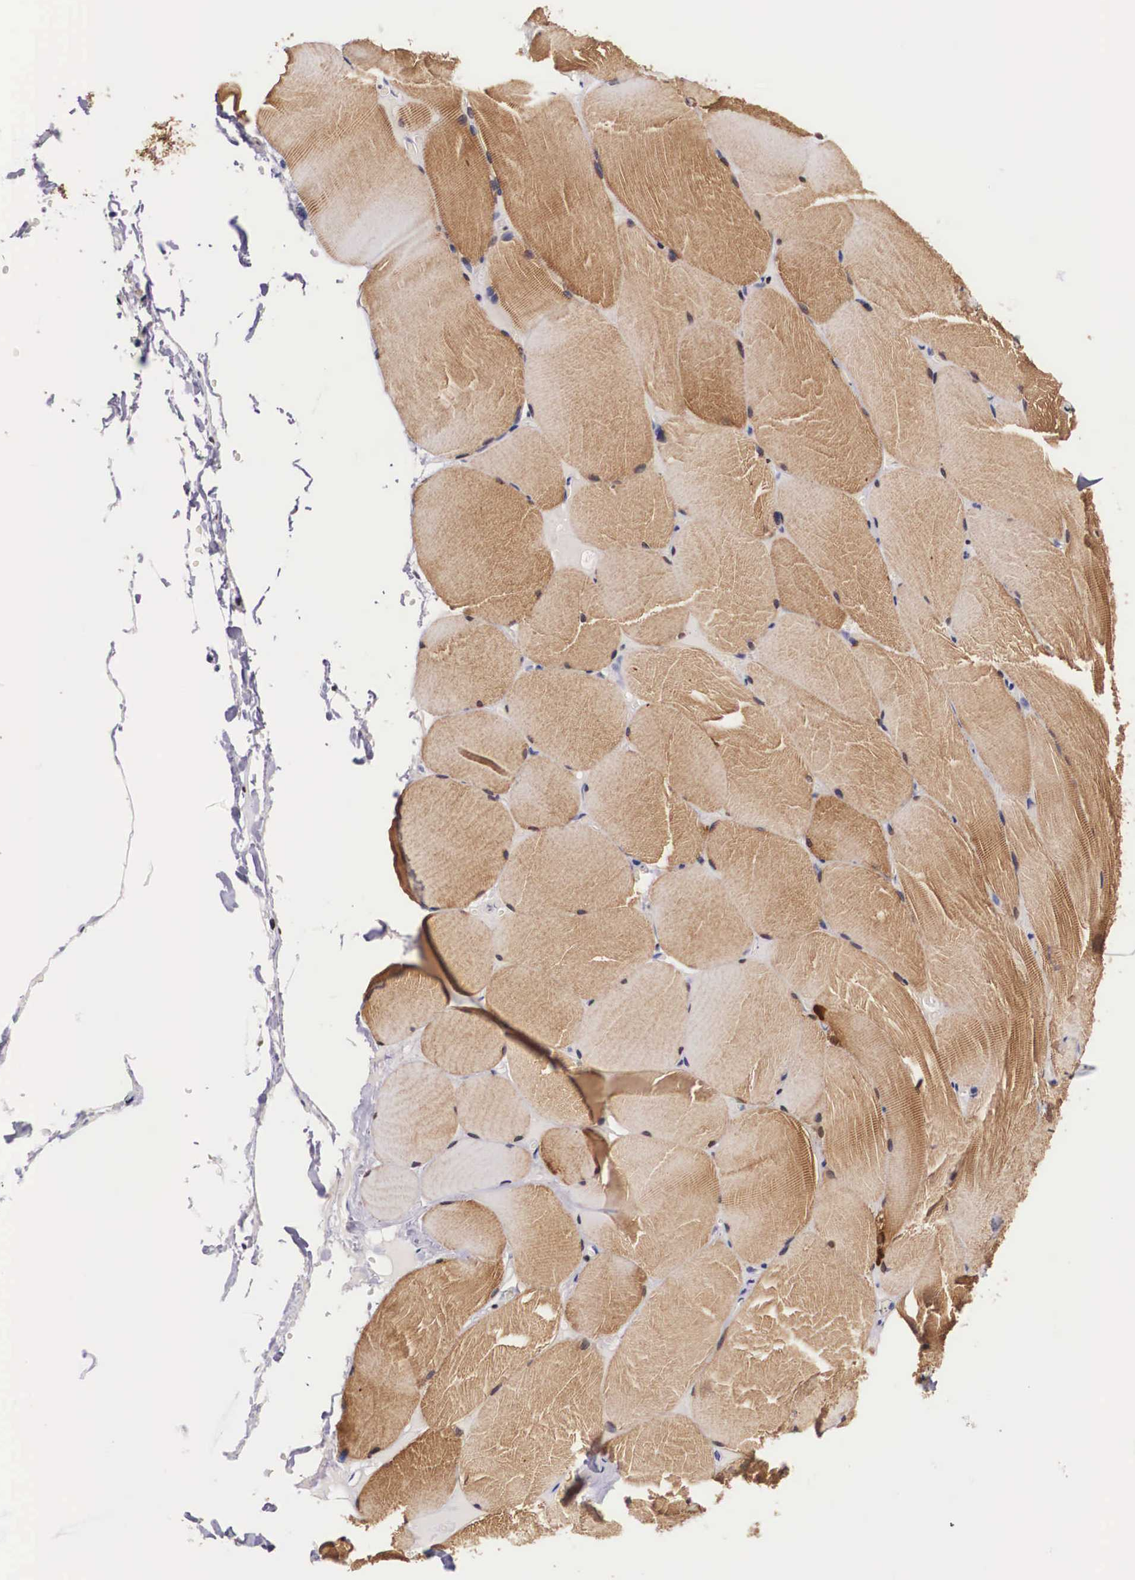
{"staining": {"intensity": "strong", "quantity": ">75%", "location": "cytoplasmic/membranous"}, "tissue": "skeletal muscle", "cell_type": "Myocytes", "image_type": "normal", "snomed": [{"axis": "morphology", "description": "Normal tissue, NOS"}, {"axis": "topography", "description": "Skeletal muscle"}], "caption": "High-magnification brightfield microscopy of unremarkable skeletal muscle stained with DAB (3,3'-diaminobenzidine) (brown) and counterstained with hematoxylin (blue). myocytes exhibit strong cytoplasmic/membranous staining is present in about>75% of cells.", "gene": "KHDRBS3", "patient": {"sex": "male", "age": 71}}